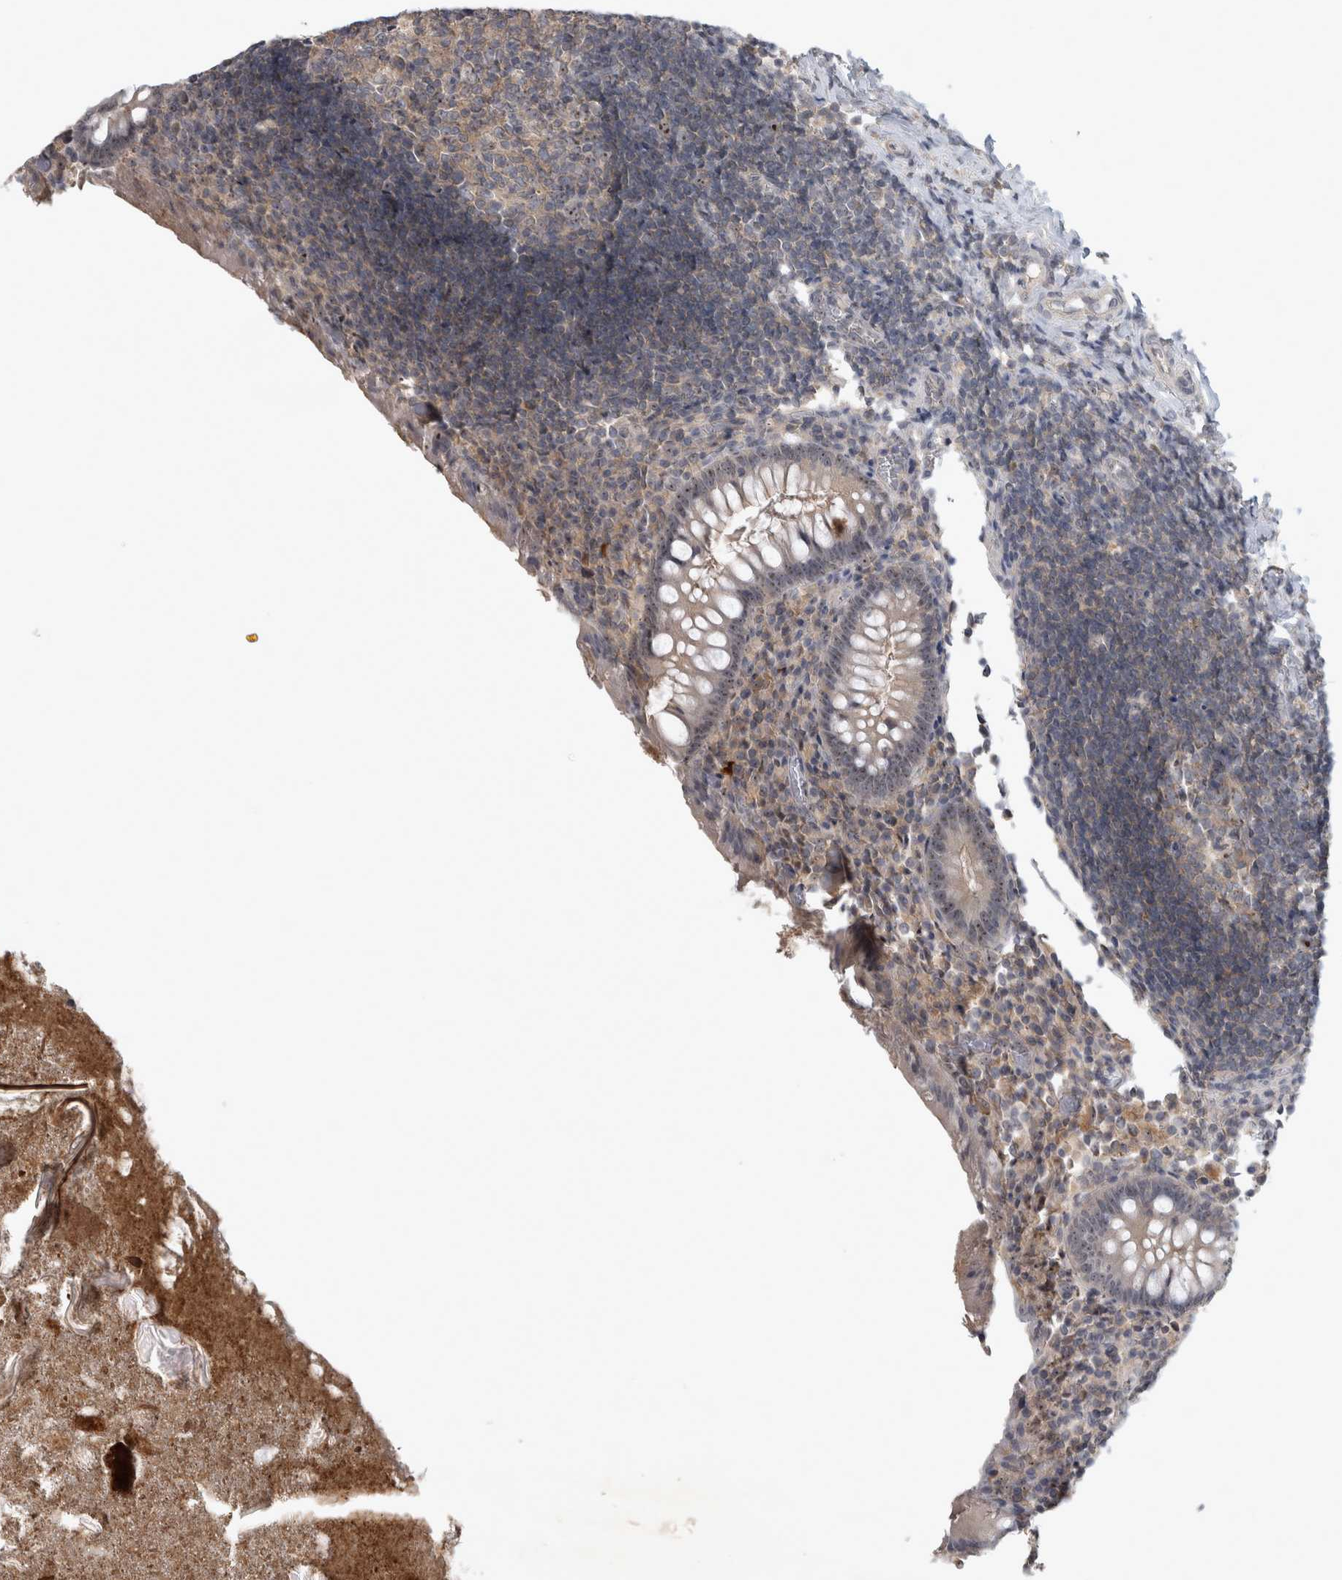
{"staining": {"intensity": "weak", "quantity": "25%-75%", "location": "cytoplasmic/membranous,nuclear"}, "tissue": "appendix", "cell_type": "Glandular cells", "image_type": "normal", "snomed": [{"axis": "morphology", "description": "Normal tissue, NOS"}, {"axis": "topography", "description": "Appendix"}], "caption": "Weak cytoplasmic/membranous,nuclear expression for a protein is appreciated in approximately 25%-75% of glandular cells of normal appendix using immunohistochemistry.", "gene": "RBM28", "patient": {"sex": "female", "age": 17}}